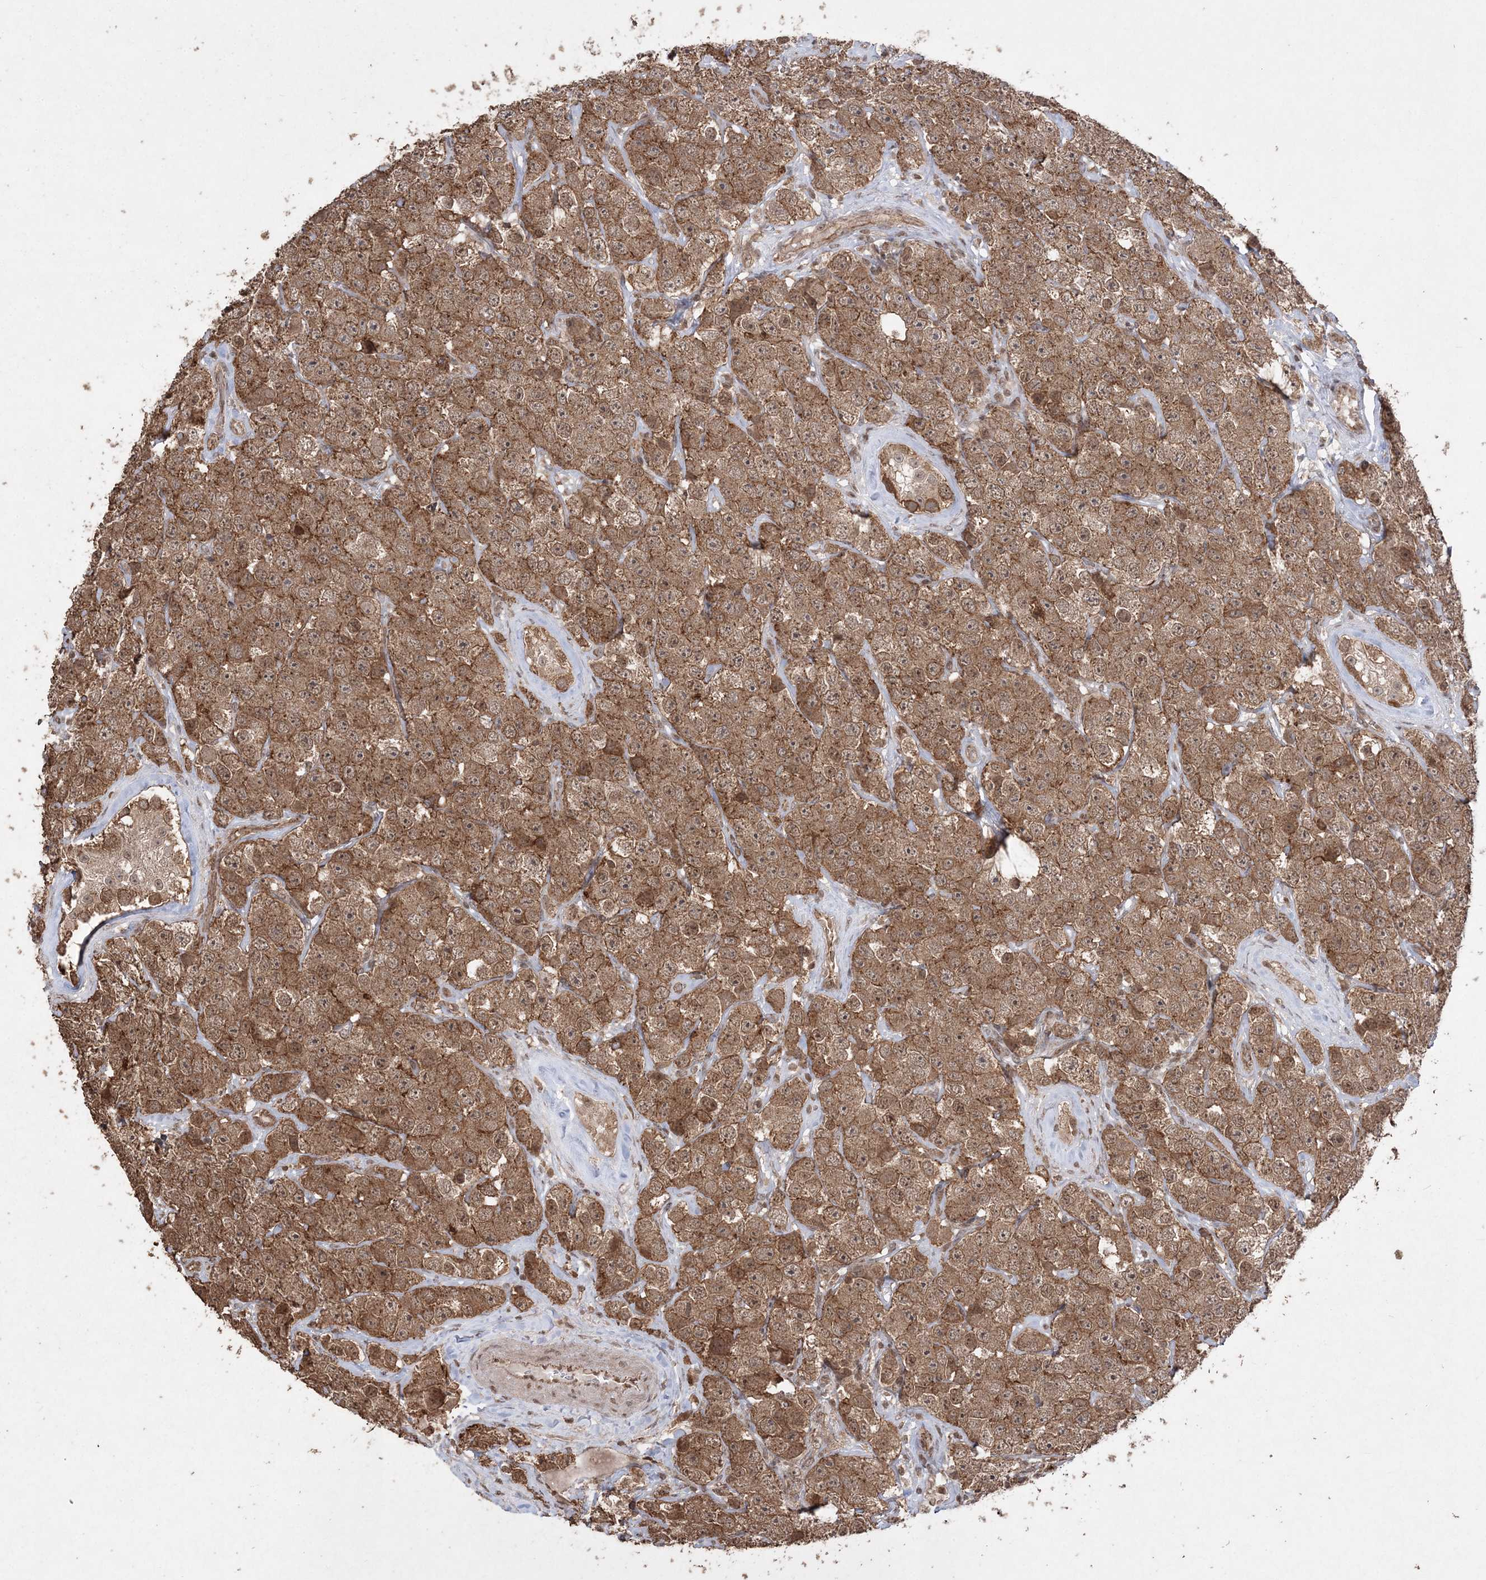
{"staining": {"intensity": "moderate", "quantity": ">75%", "location": "cytoplasmic/membranous,nuclear"}, "tissue": "testis cancer", "cell_type": "Tumor cells", "image_type": "cancer", "snomed": [{"axis": "morphology", "description": "Seminoma, NOS"}, {"axis": "topography", "description": "Testis"}], "caption": "A medium amount of moderate cytoplasmic/membranous and nuclear staining is identified in approximately >75% of tumor cells in testis seminoma tissue.", "gene": "EHHADH", "patient": {"sex": "male", "age": 28}}